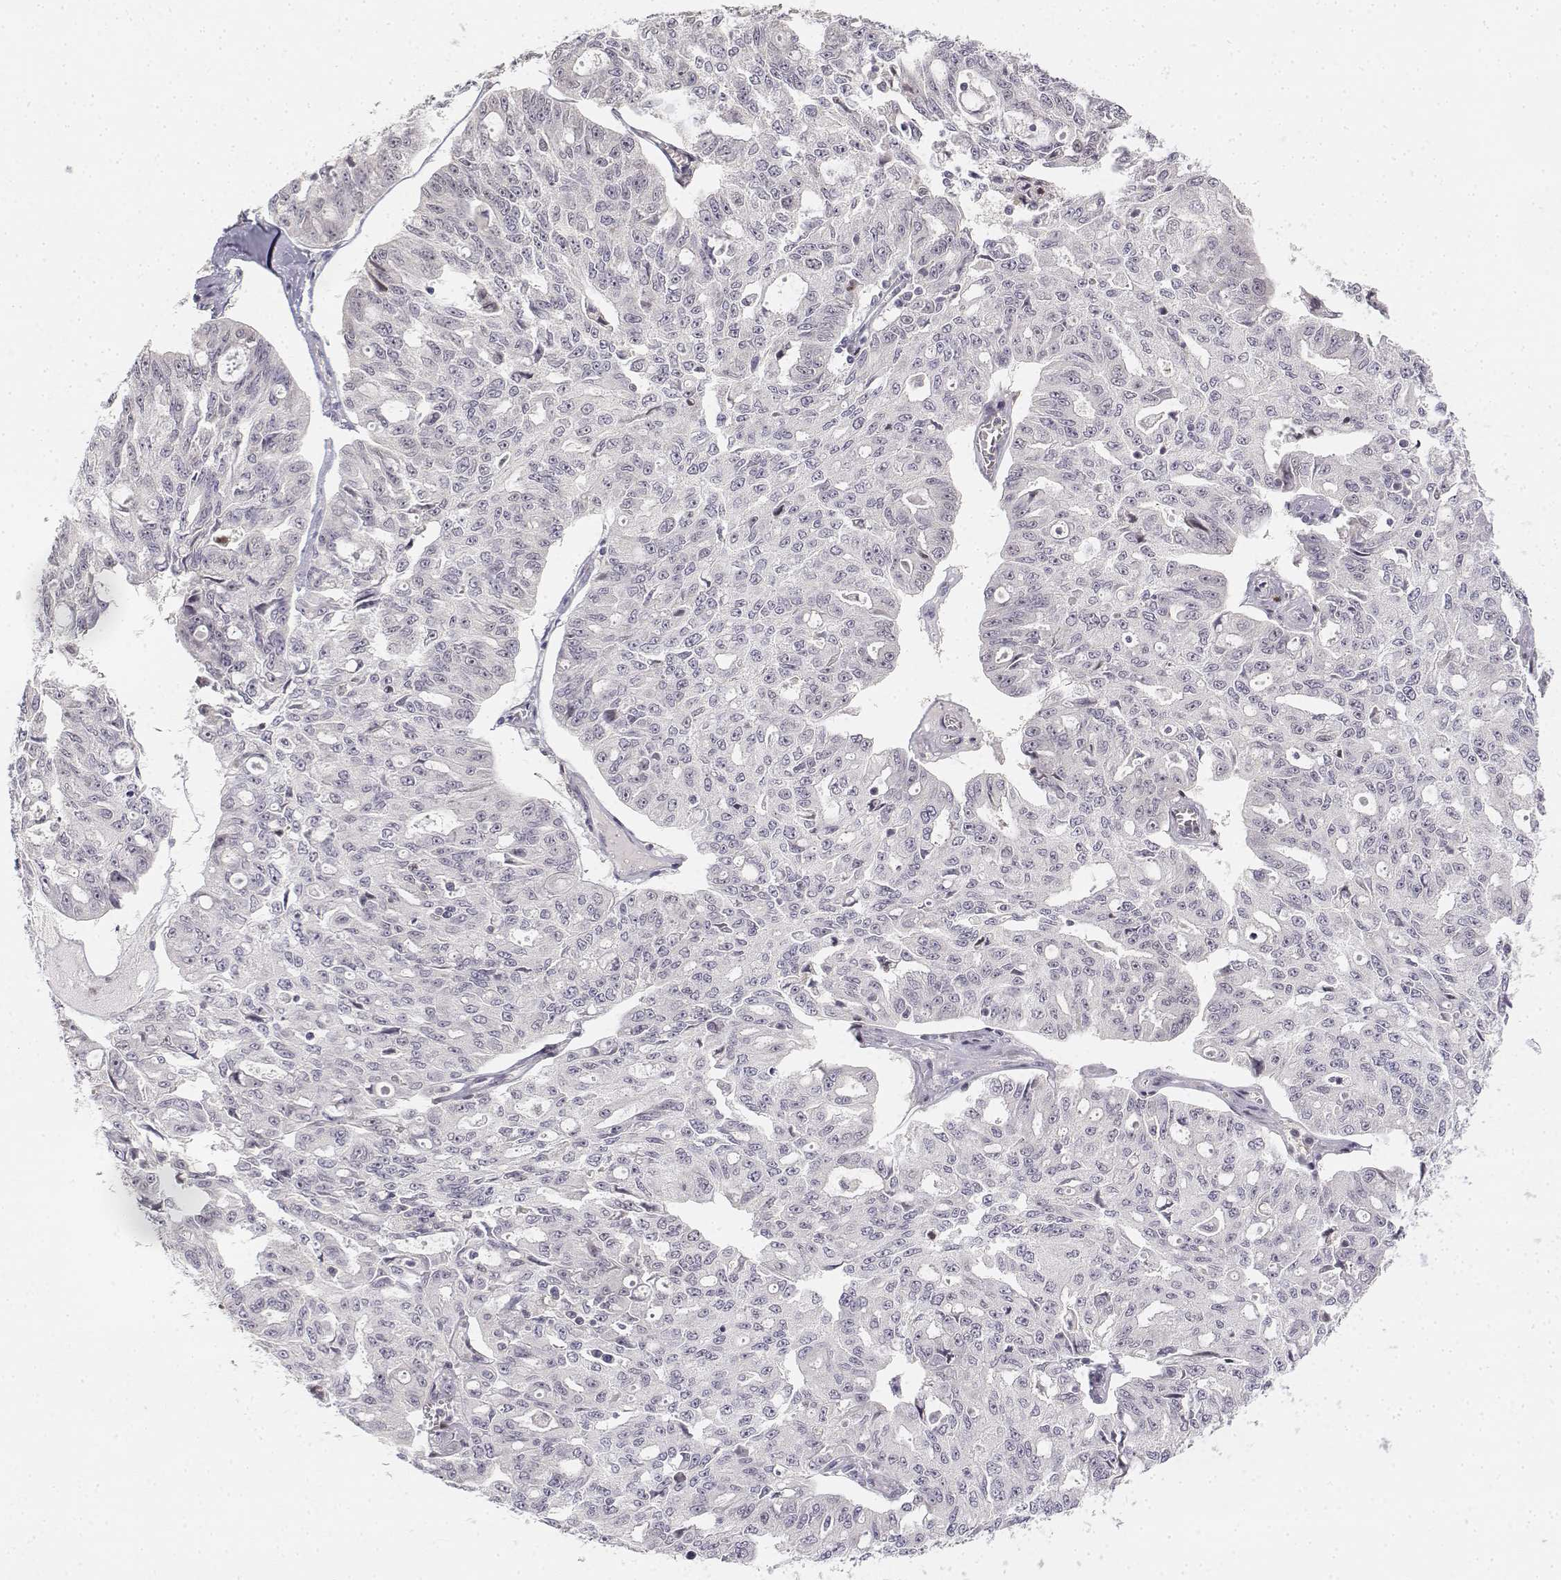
{"staining": {"intensity": "negative", "quantity": "none", "location": "none"}, "tissue": "ovarian cancer", "cell_type": "Tumor cells", "image_type": "cancer", "snomed": [{"axis": "morphology", "description": "Carcinoma, endometroid"}, {"axis": "topography", "description": "Ovary"}], "caption": "IHC micrograph of human ovarian endometroid carcinoma stained for a protein (brown), which shows no positivity in tumor cells.", "gene": "GLIPR1L2", "patient": {"sex": "female", "age": 65}}